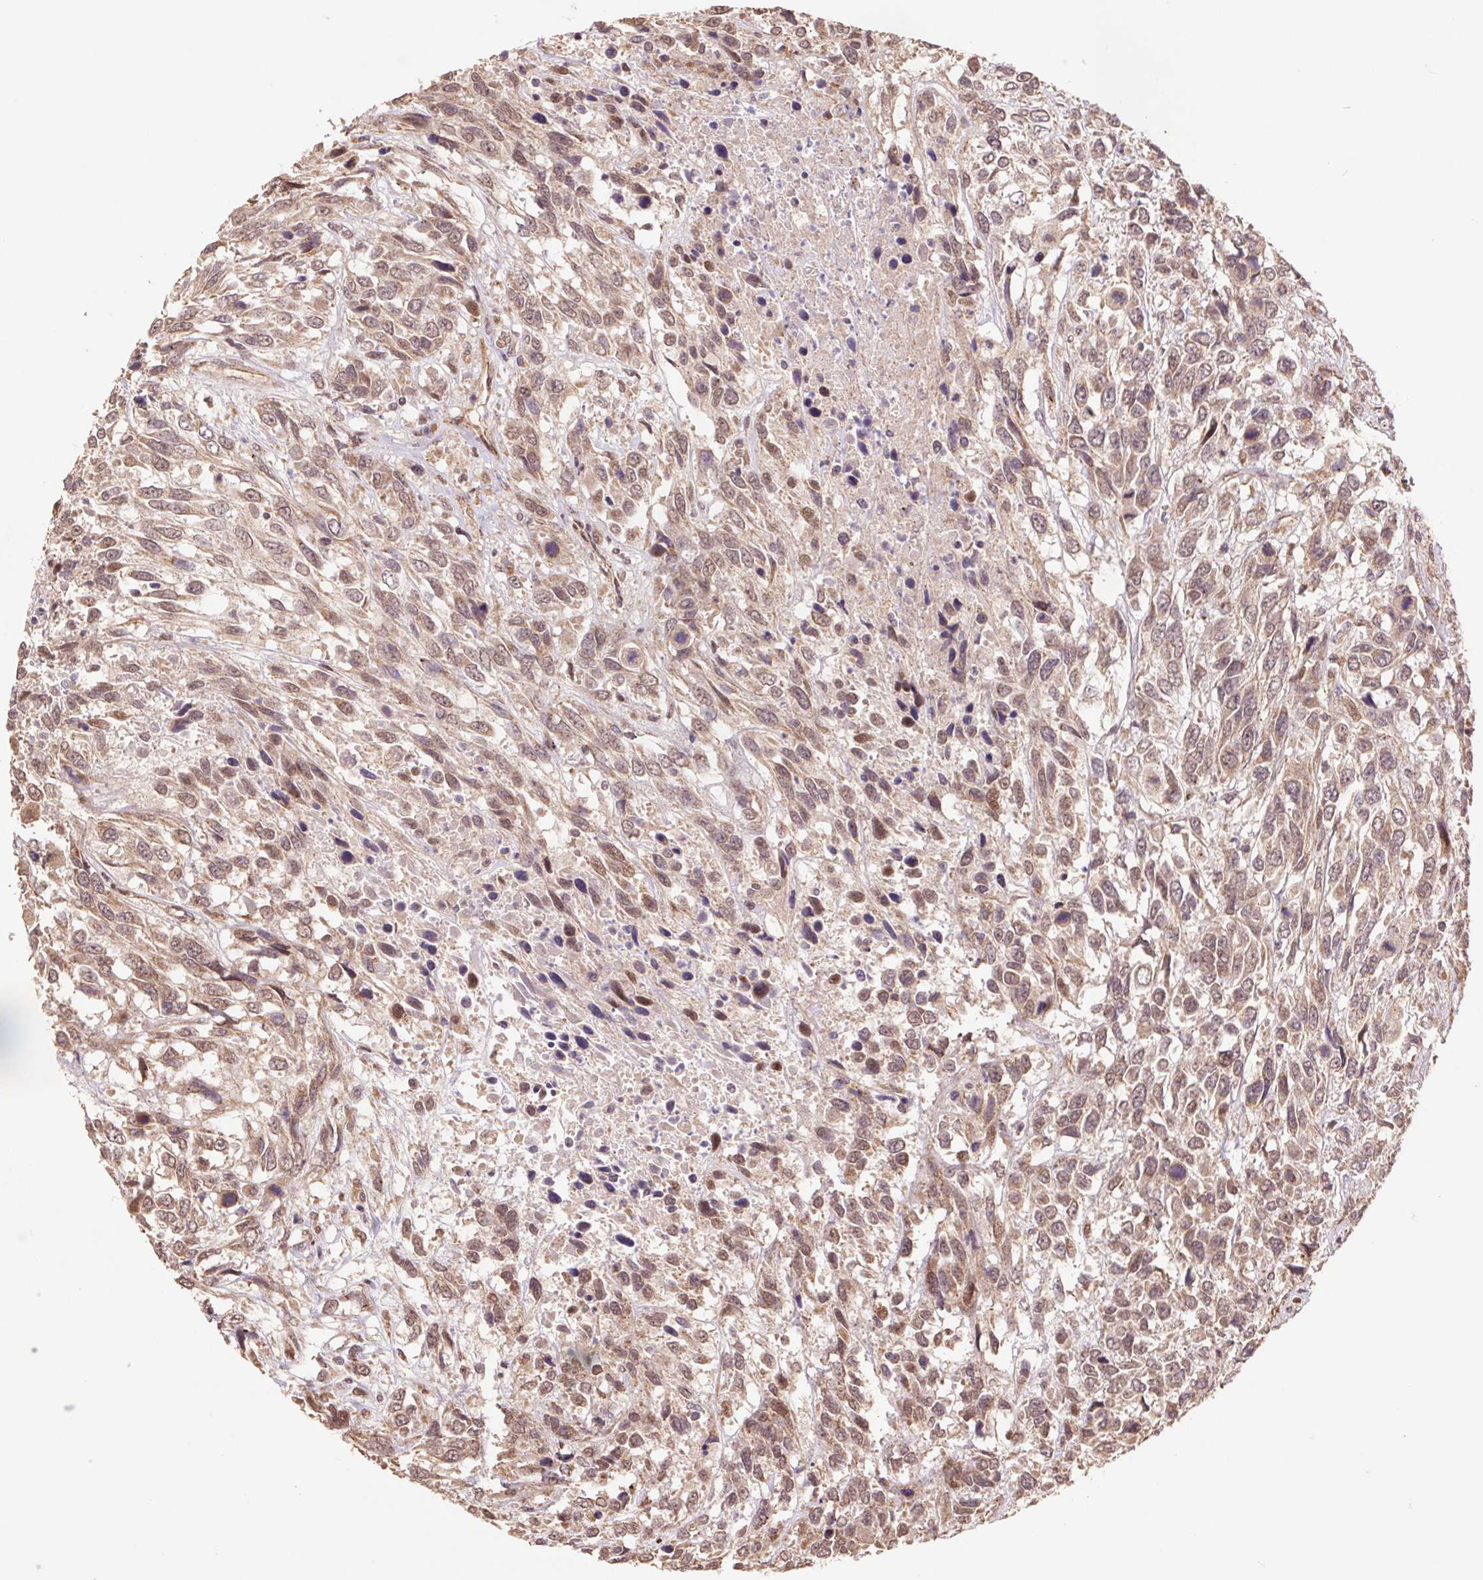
{"staining": {"intensity": "moderate", "quantity": ">75%", "location": "cytoplasmic/membranous,nuclear"}, "tissue": "urothelial cancer", "cell_type": "Tumor cells", "image_type": "cancer", "snomed": [{"axis": "morphology", "description": "Urothelial carcinoma, High grade"}, {"axis": "topography", "description": "Urinary bladder"}], "caption": "IHC photomicrograph of neoplastic tissue: human urothelial cancer stained using immunohistochemistry exhibits medium levels of moderate protein expression localized specifically in the cytoplasmic/membranous and nuclear of tumor cells, appearing as a cytoplasmic/membranous and nuclear brown color.", "gene": "PDHA1", "patient": {"sex": "female", "age": 70}}